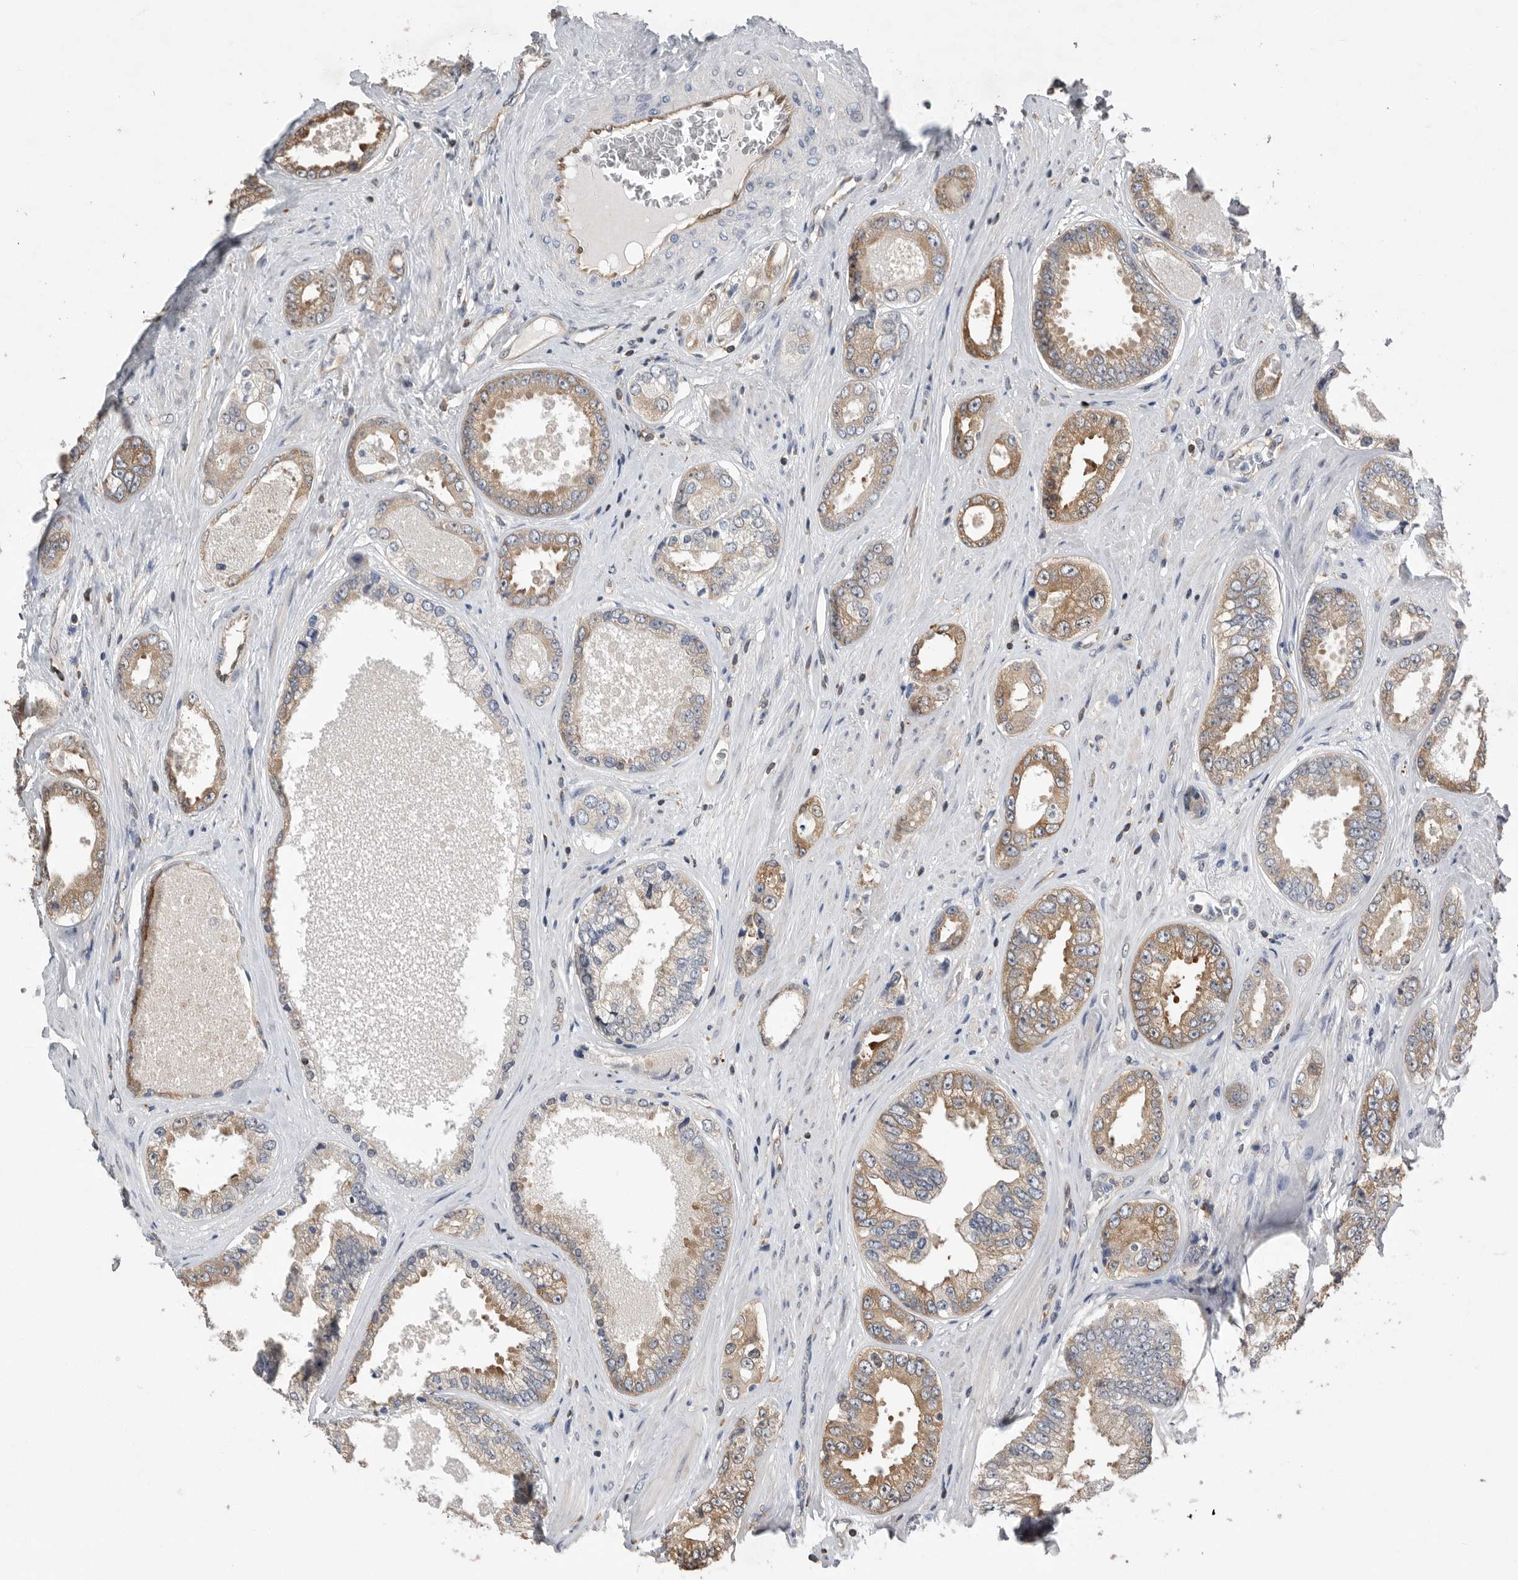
{"staining": {"intensity": "moderate", "quantity": "25%-75%", "location": "cytoplasmic/membranous"}, "tissue": "prostate cancer", "cell_type": "Tumor cells", "image_type": "cancer", "snomed": [{"axis": "morphology", "description": "Adenocarcinoma, High grade"}, {"axis": "topography", "description": "Prostate"}], "caption": "Tumor cells demonstrate medium levels of moderate cytoplasmic/membranous positivity in about 25%-75% of cells in prostate high-grade adenocarcinoma.", "gene": "PDCD4", "patient": {"sex": "male", "age": 61}}